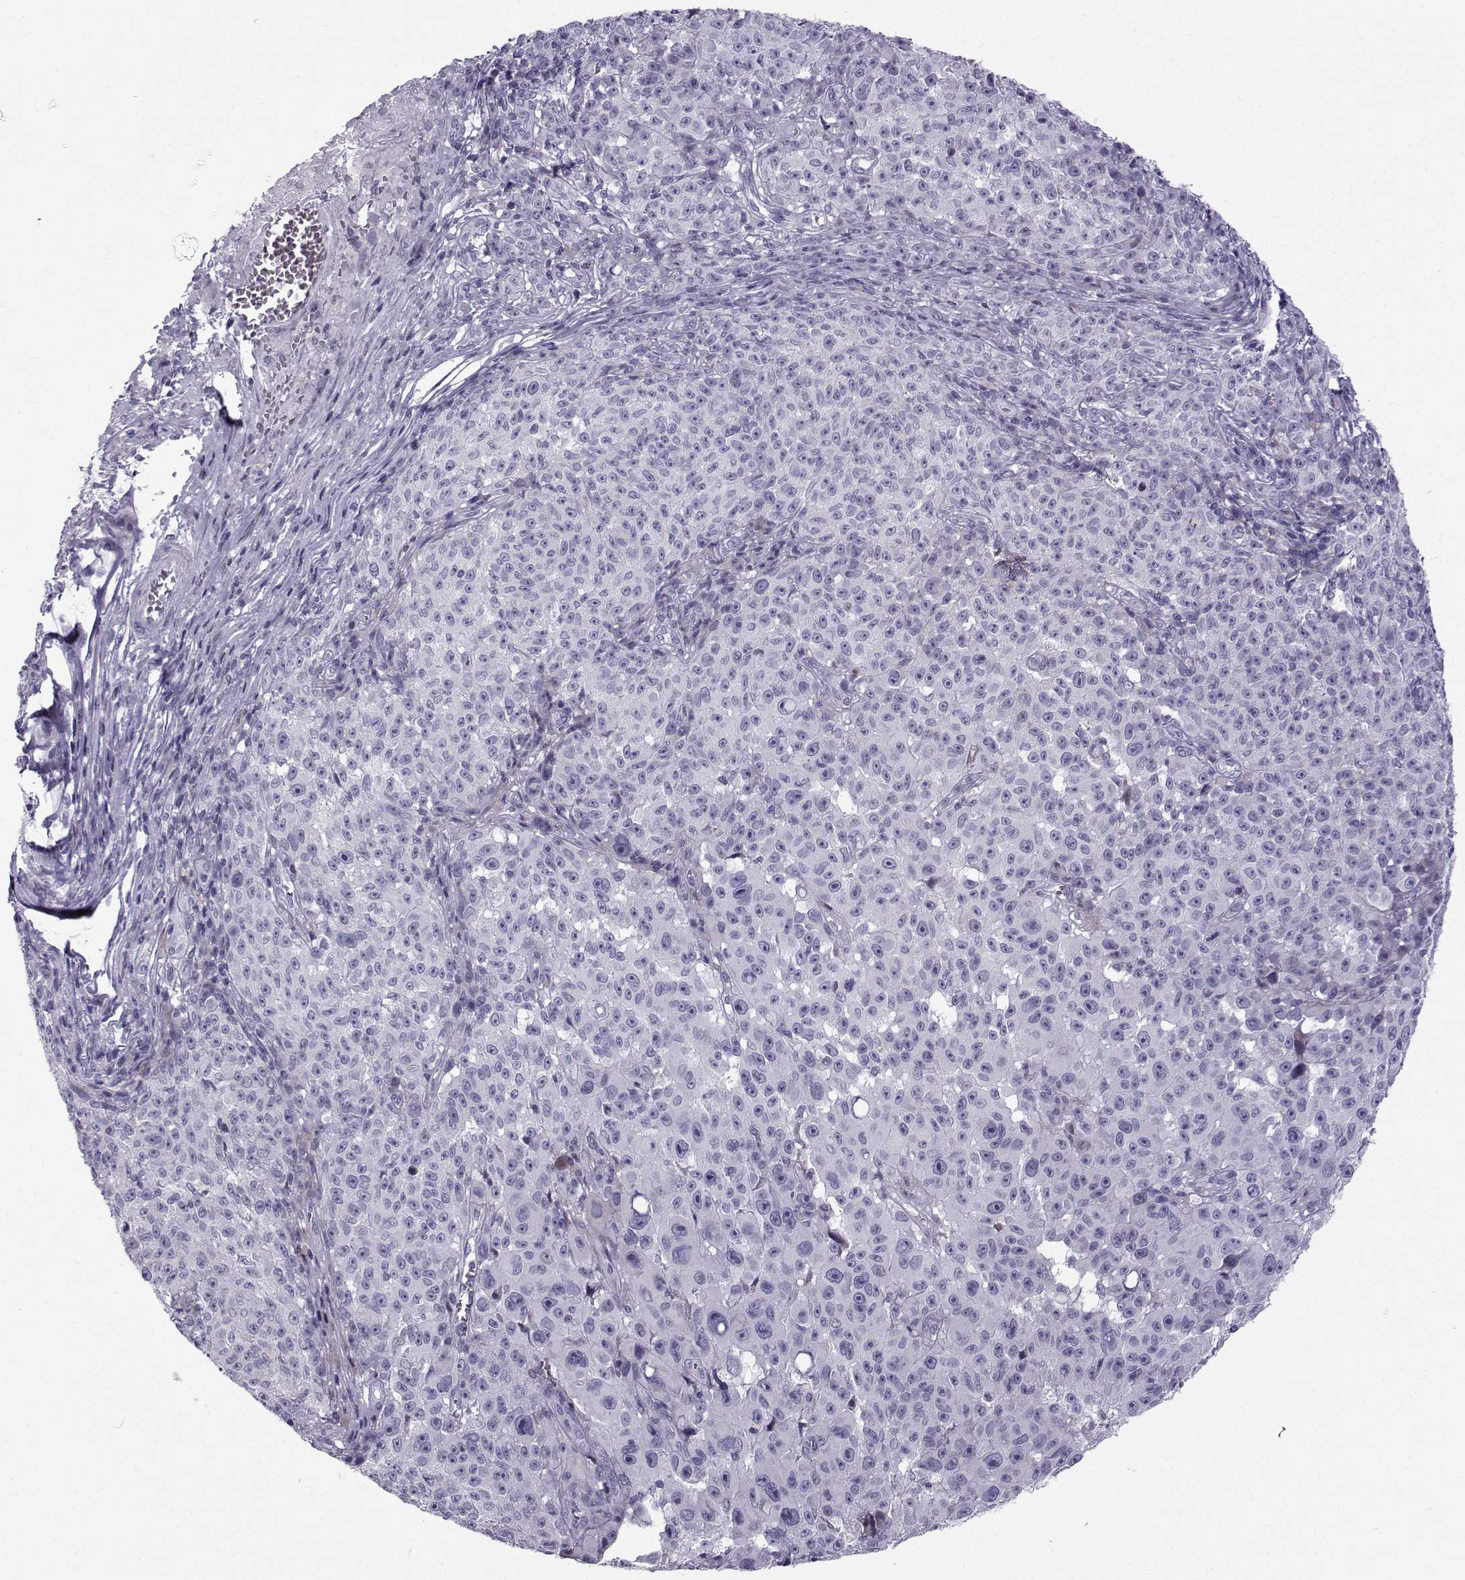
{"staining": {"intensity": "negative", "quantity": "none", "location": "none"}, "tissue": "melanoma", "cell_type": "Tumor cells", "image_type": "cancer", "snomed": [{"axis": "morphology", "description": "Malignant melanoma, NOS"}, {"axis": "topography", "description": "Skin"}], "caption": "Immunohistochemistry histopathology image of melanoma stained for a protein (brown), which shows no staining in tumor cells.", "gene": "DMRT3", "patient": {"sex": "female", "age": 82}}